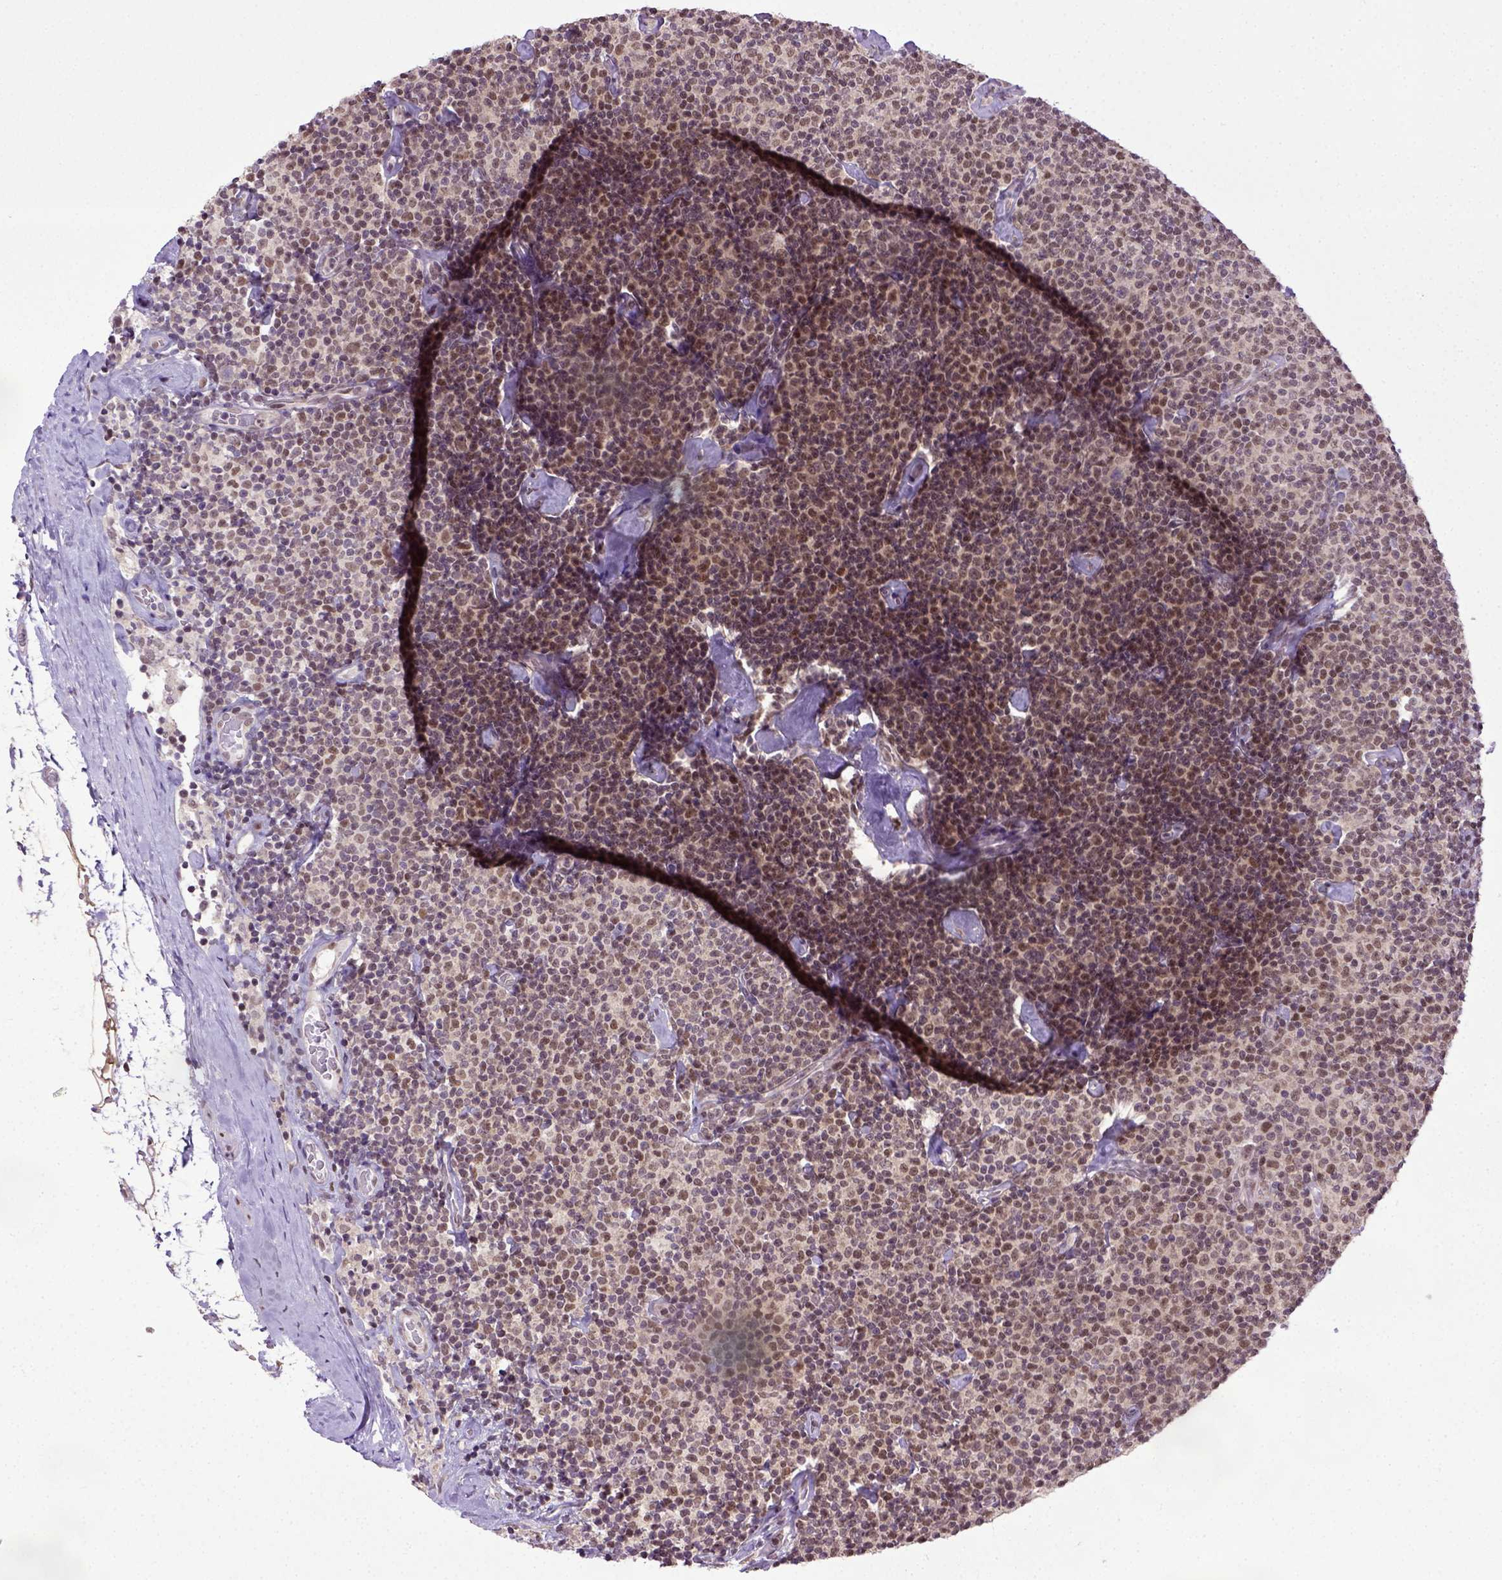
{"staining": {"intensity": "moderate", "quantity": ">75%", "location": "nuclear"}, "tissue": "lymphoma", "cell_type": "Tumor cells", "image_type": "cancer", "snomed": [{"axis": "morphology", "description": "Malignant lymphoma, non-Hodgkin's type, Low grade"}, {"axis": "topography", "description": "Lymph node"}], "caption": "Low-grade malignant lymphoma, non-Hodgkin's type stained with a brown dye reveals moderate nuclear positive positivity in about >75% of tumor cells.", "gene": "UBA3", "patient": {"sex": "male", "age": 81}}